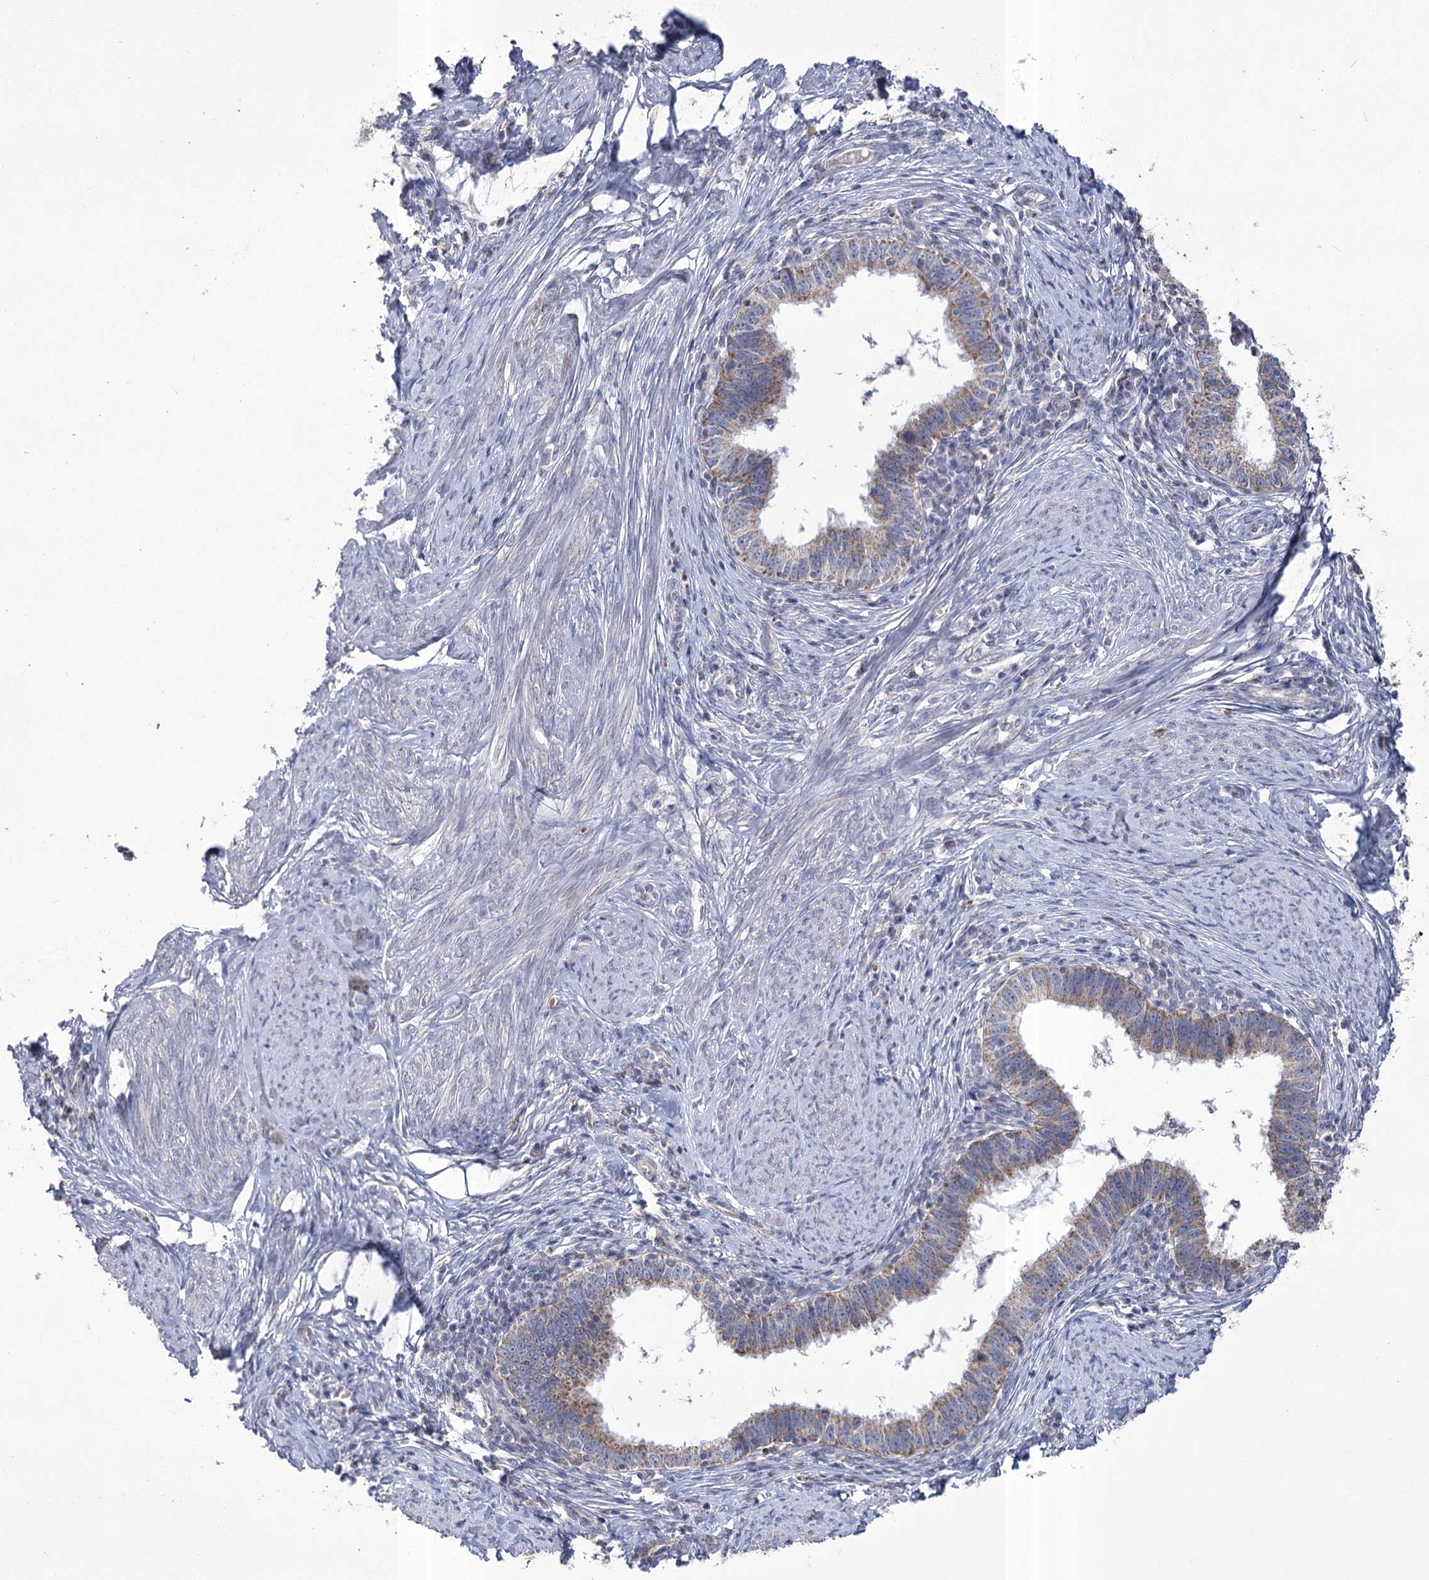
{"staining": {"intensity": "weak", "quantity": ">75%", "location": "cytoplasmic/membranous"}, "tissue": "cervical cancer", "cell_type": "Tumor cells", "image_type": "cancer", "snomed": [{"axis": "morphology", "description": "Adenocarcinoma, NOS"}, {"axis": "topography", "description": "Cervix"}], "caption": "IHC histopathology image of neoplastic tissue: cervical cancer stained using immunohistochemistry exhibits low levels of weak protein expression localized specifically in the cytoplasmic/membranous of tumor cells, appearing as a cytoplasmic/membranous brown color.", "gene": "PDHB", "patient": {"sex": "female", "age": 36}}